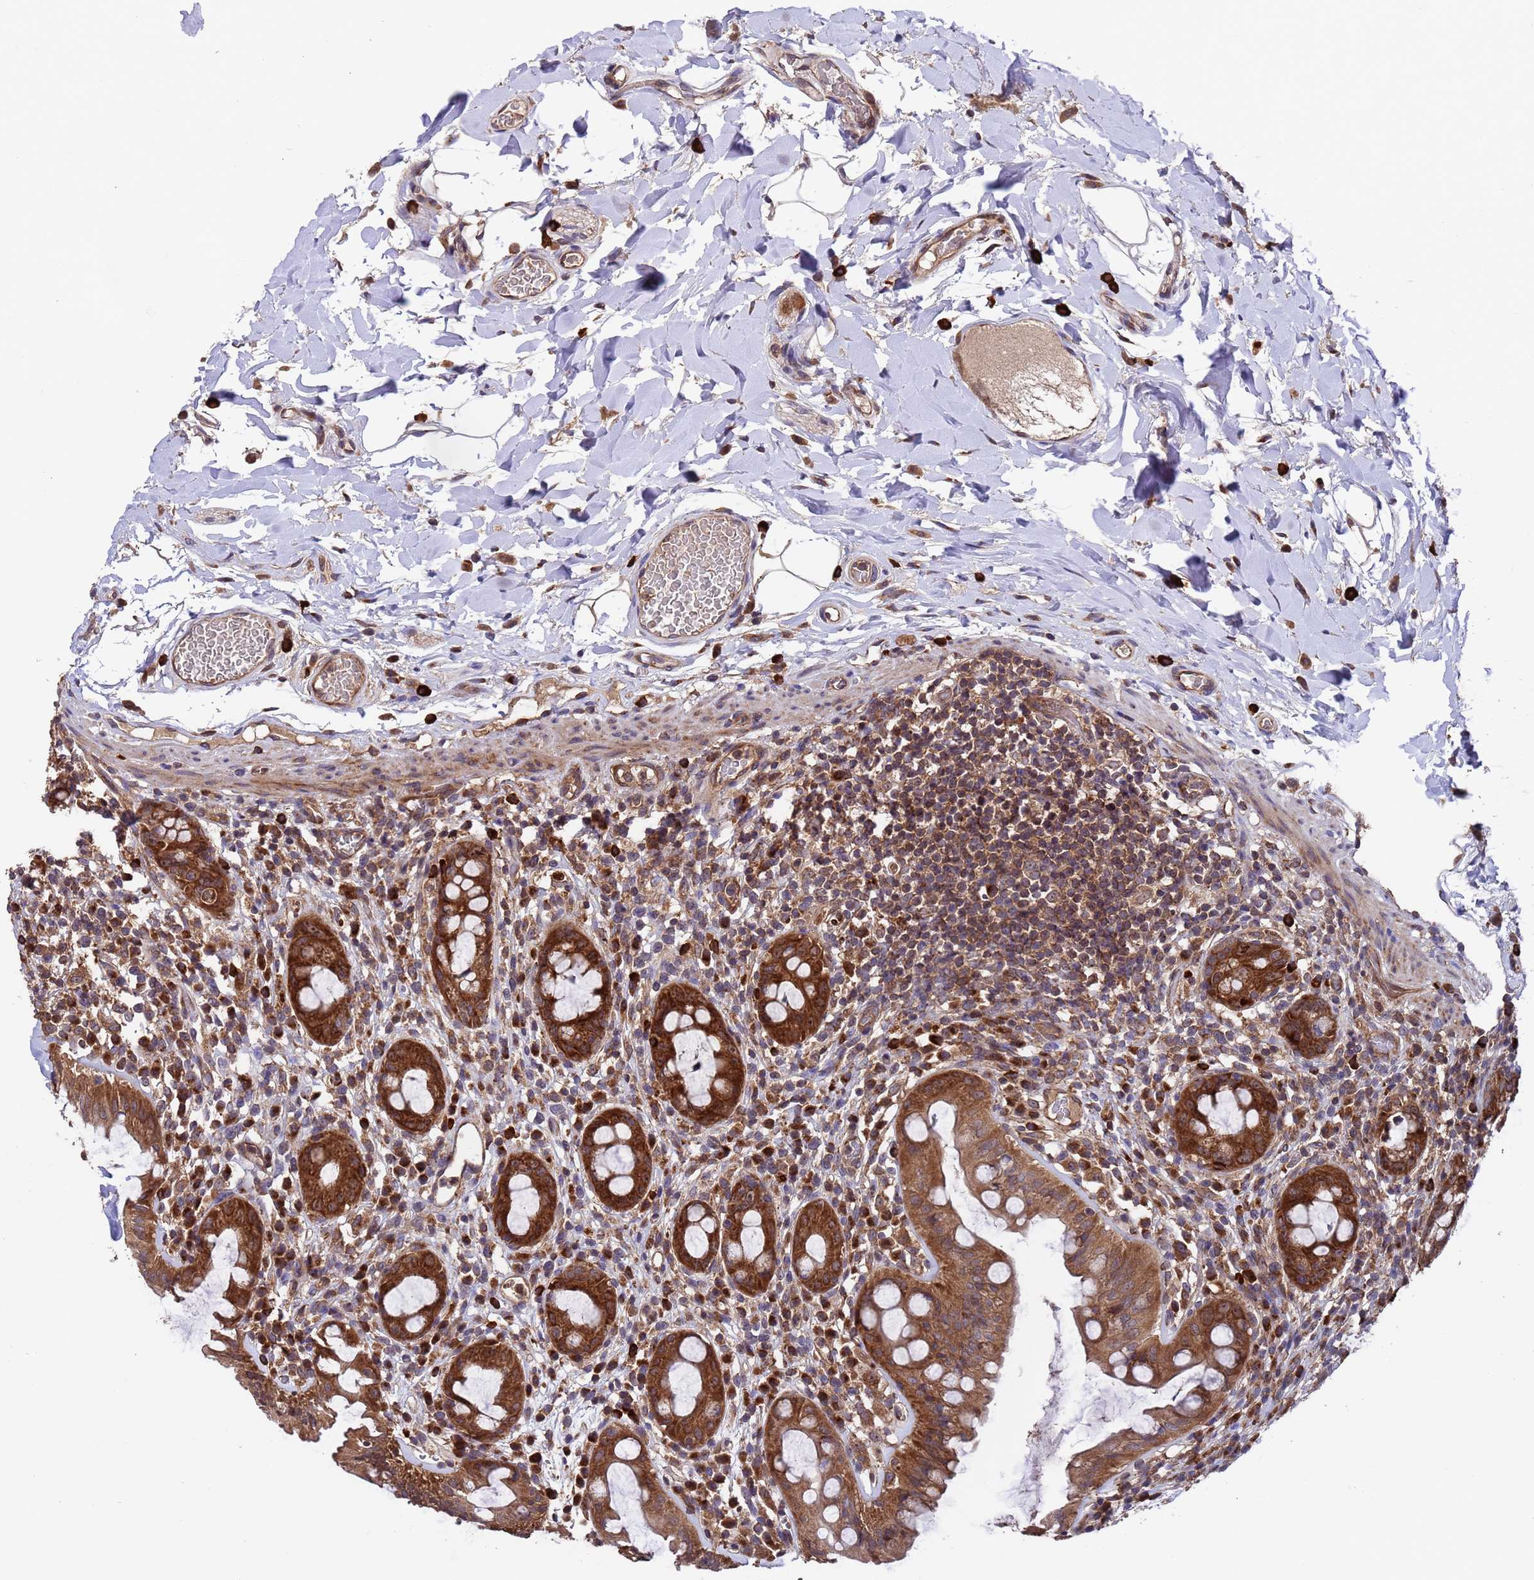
{"staining": {"intensity": "strong", "quantity": ">75%", "location": "cytoplasmic/membranous"}, "tissue": "rectum", "cell_type": "Glandular cells", "image_type": "normal", "snomed": [{"axis": "morphology", "description": "Normal tissue, NOS"}, {"axis": "topography", "description": "Rectum"}], "caption": "This is a micrograph of immunohistochemistry (IHC) staining of benign rectum, which shows strong expression in the cytoplasmic/membranous of glandular cells.", "gene": "TSR3", "patient": {"sex": "female", "age": 57}}